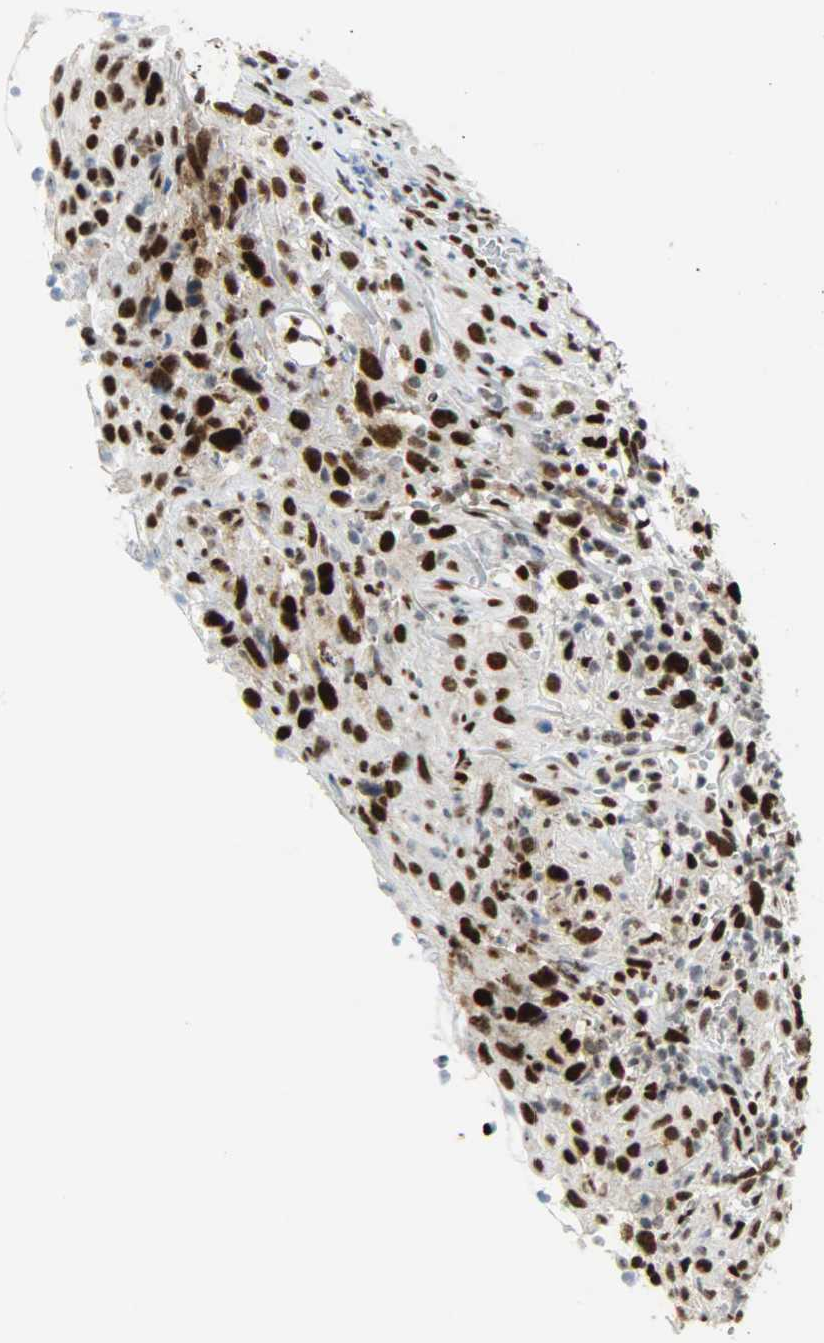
{"staining": {"intensity": "strong", "quantity": ">75%", "location": "nuclear"}, "tissue": "thyroid cancer", "cell_type": "Tumor cells", "image_type": "cancer", "snomed": [{"axis": "morphology", "description": "Carcinoma, NOS"}, {"axis": "topography", "description": "Thyroid gland"}], "caption": "Carcinoma (thyroid) stained with a brown dye shows strong nuclear positive positivity in about >75% of tumor cells.", "gene": "SSB", "patient": {"sex": "female", "age": 77}}